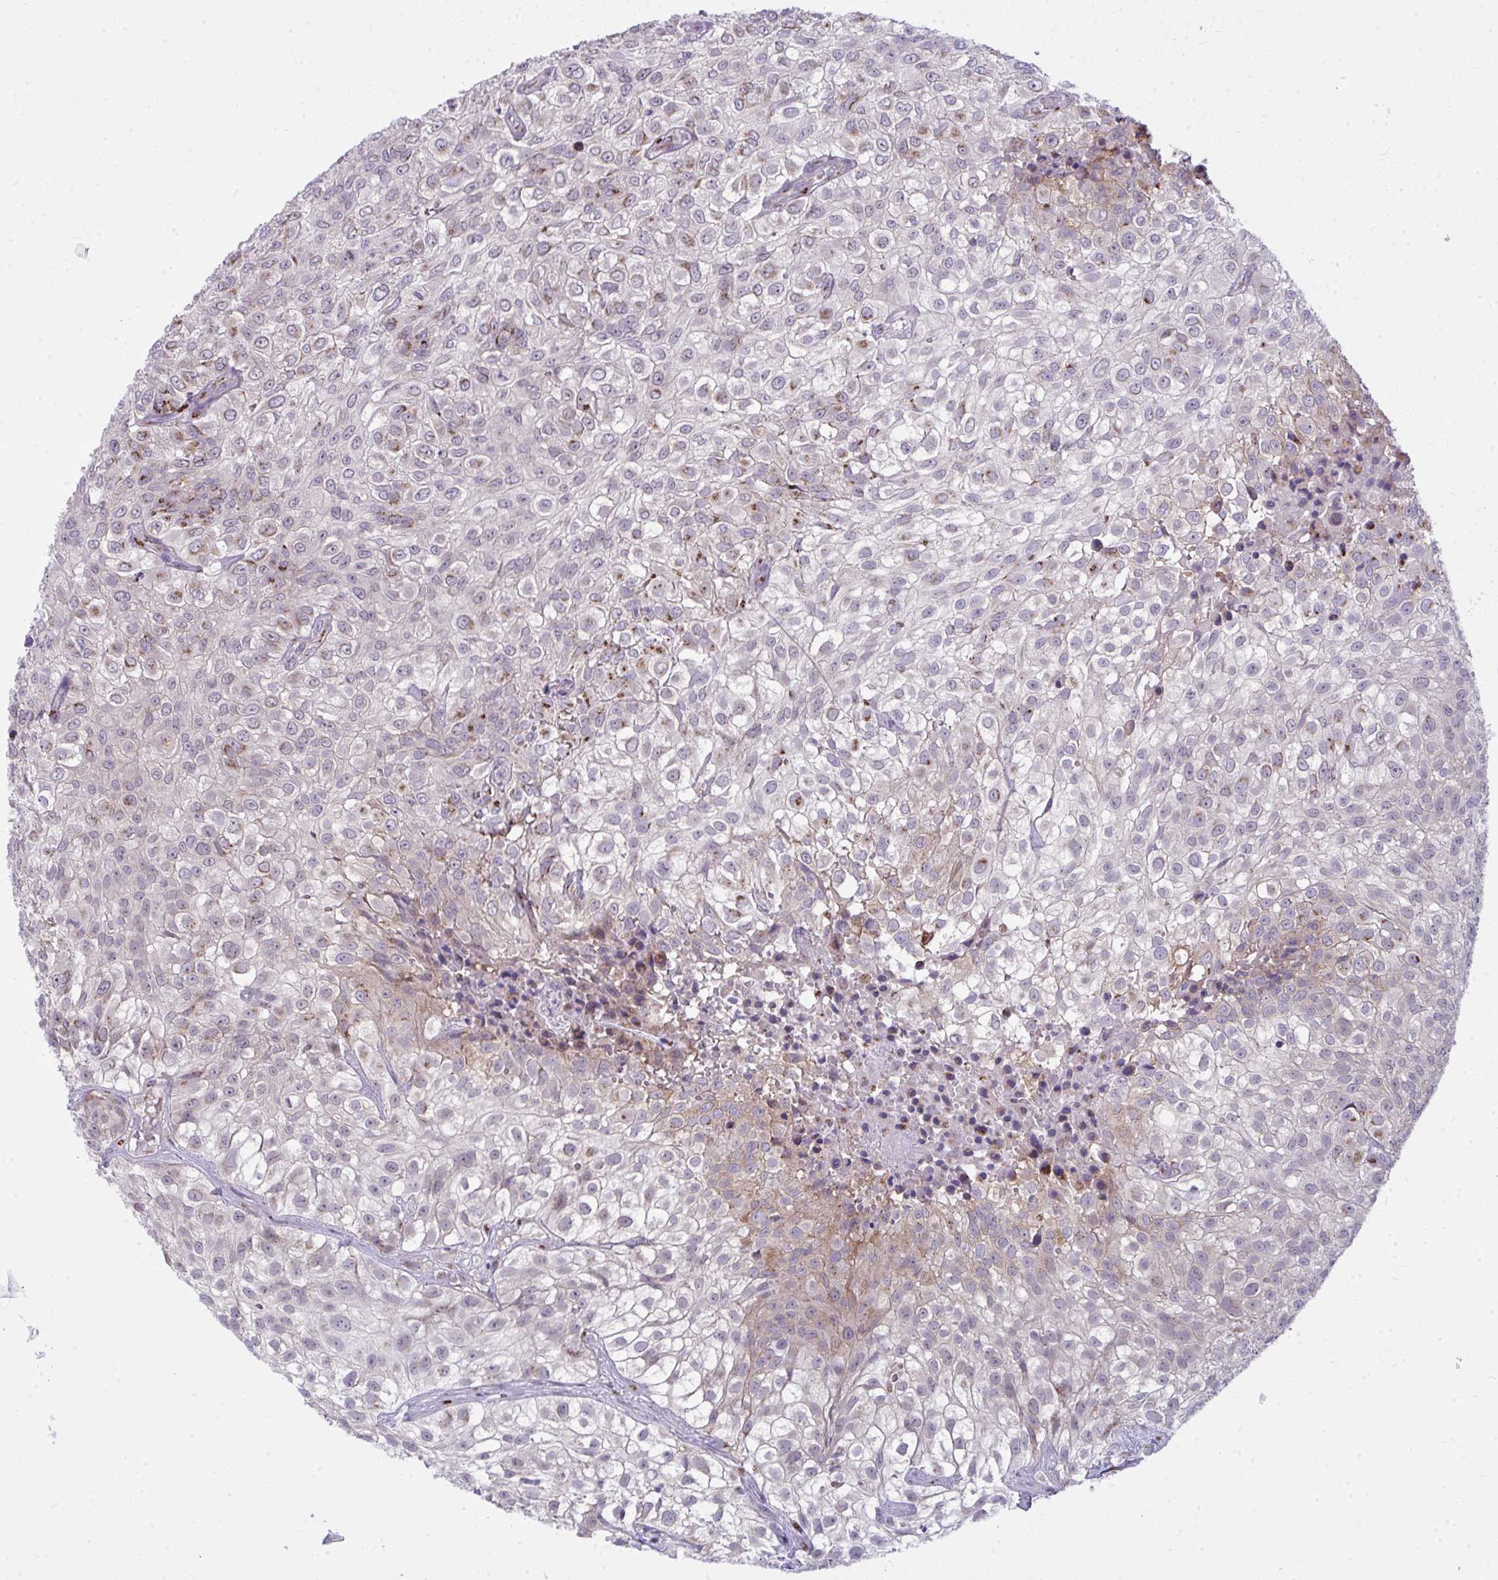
{"staining": {"intensity": "weak", "quantity": "25%-75%", "location": "cytoplasmic/membranous"}, "tissue": "urothelial cancer", "cell_type": "Tumor cells", "image_type": "cancer", "snomed": [{"axis": "morphology", "description": "Urothelial carcinoma, High grade"}, {"axis": "topography", "description": "Urinary bladder"}], "caption": "About 25%-75% of tumor cells in high-grade urothelial carcinoma exhibit weak cytoplasmic/membranous protein staining as visualized by brown immunohistochemical staining.", "gene": "DTX4", "patient": {"sex": "male", "age": 56}}